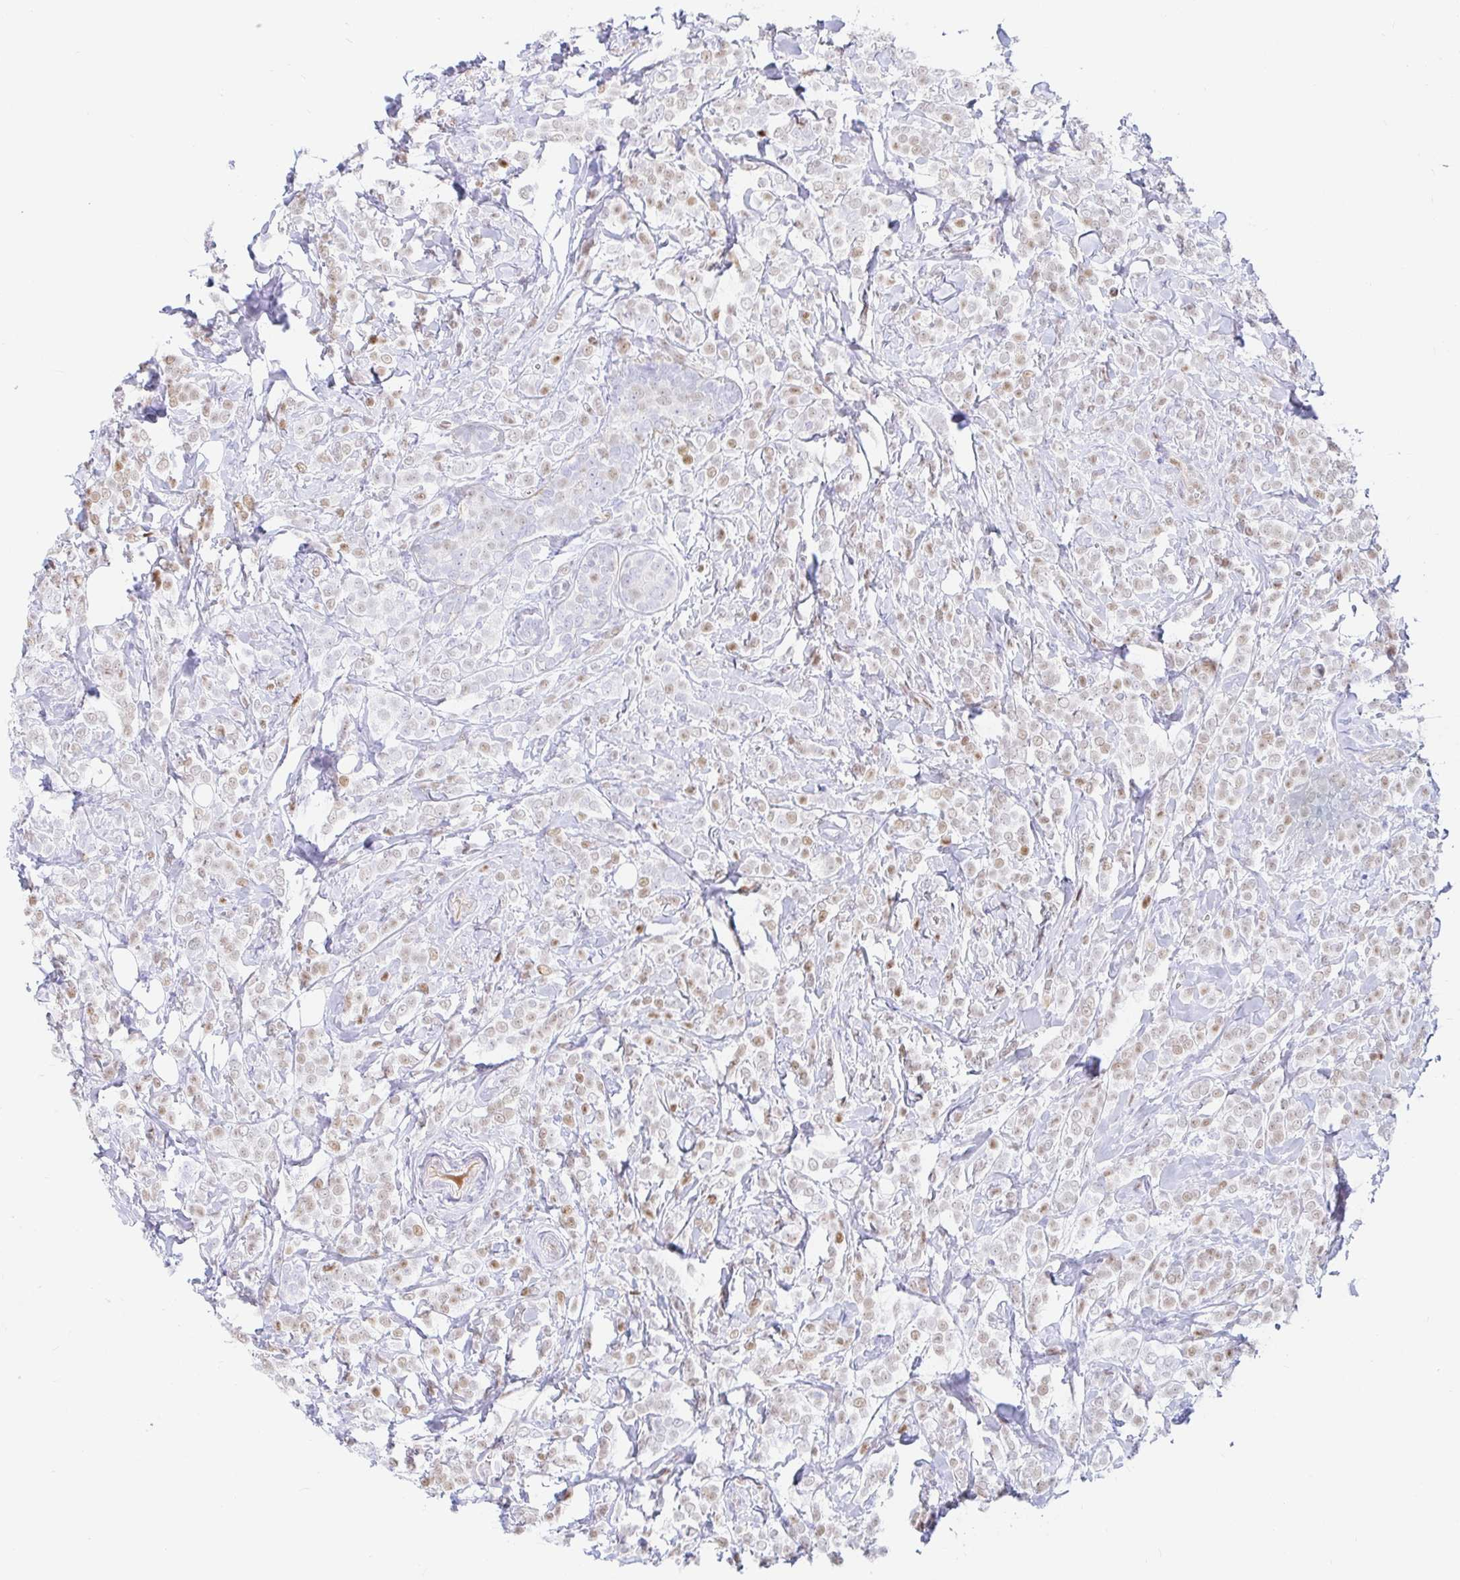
{"staining": {"intensity": "weak", "quantity": "25%-75%", "location": "nuclear"}, "tissue": "breast cancer", "cell_type": "Tumor cells", "image_type": "cancer", "snomed": [{"axis": "morphology", "description": "Lobular carcinoma"}, {"axis": "topography", "description": "Breast"}], "caption": "A brown stain labels weak nuclear expression of a protein in breast cancer (lobular carcinoma) tumor cells.", "gene": "HINFP", "patient": {"sex": "female", "age": 49}}